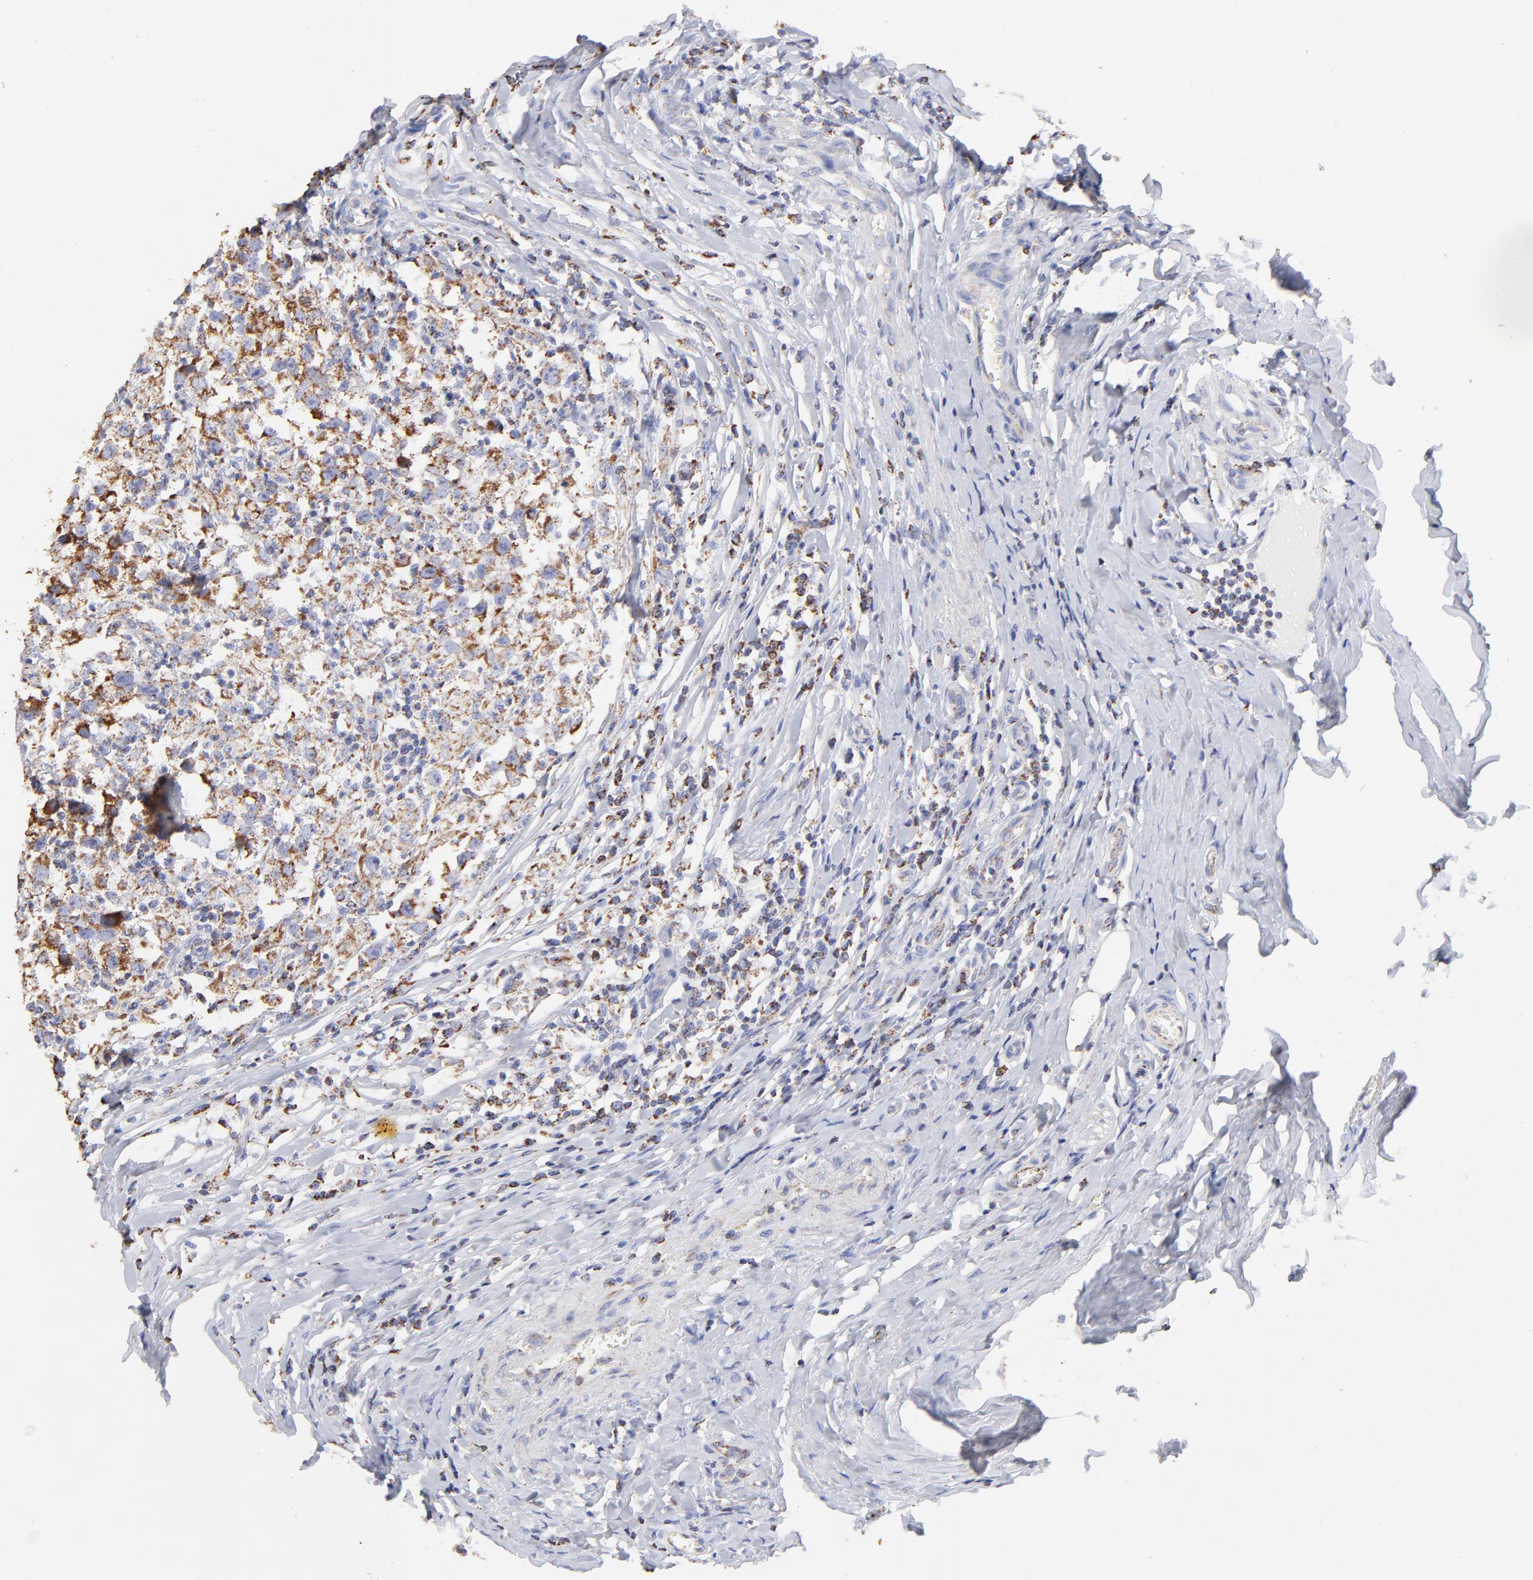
{"staining": {"intensity": "moderate", "quantity": ">75%", "location": "cytoplasmic/membranous"}, "tissue": "testis cancer", "cell_type": "Tumor cells", "image_type": "cancer", "snomed": [{"axis": "morphology", "description": "Seminoma, NOS"}, {"axis": "topography", "description": "Testis"}], "caption": "Human testis cancer (seminoma) stained with a protein marker exhibits moderate staining in tumor cells.", "gene": "COX4I1", "patient": {"sex": "male", "age": 24}}